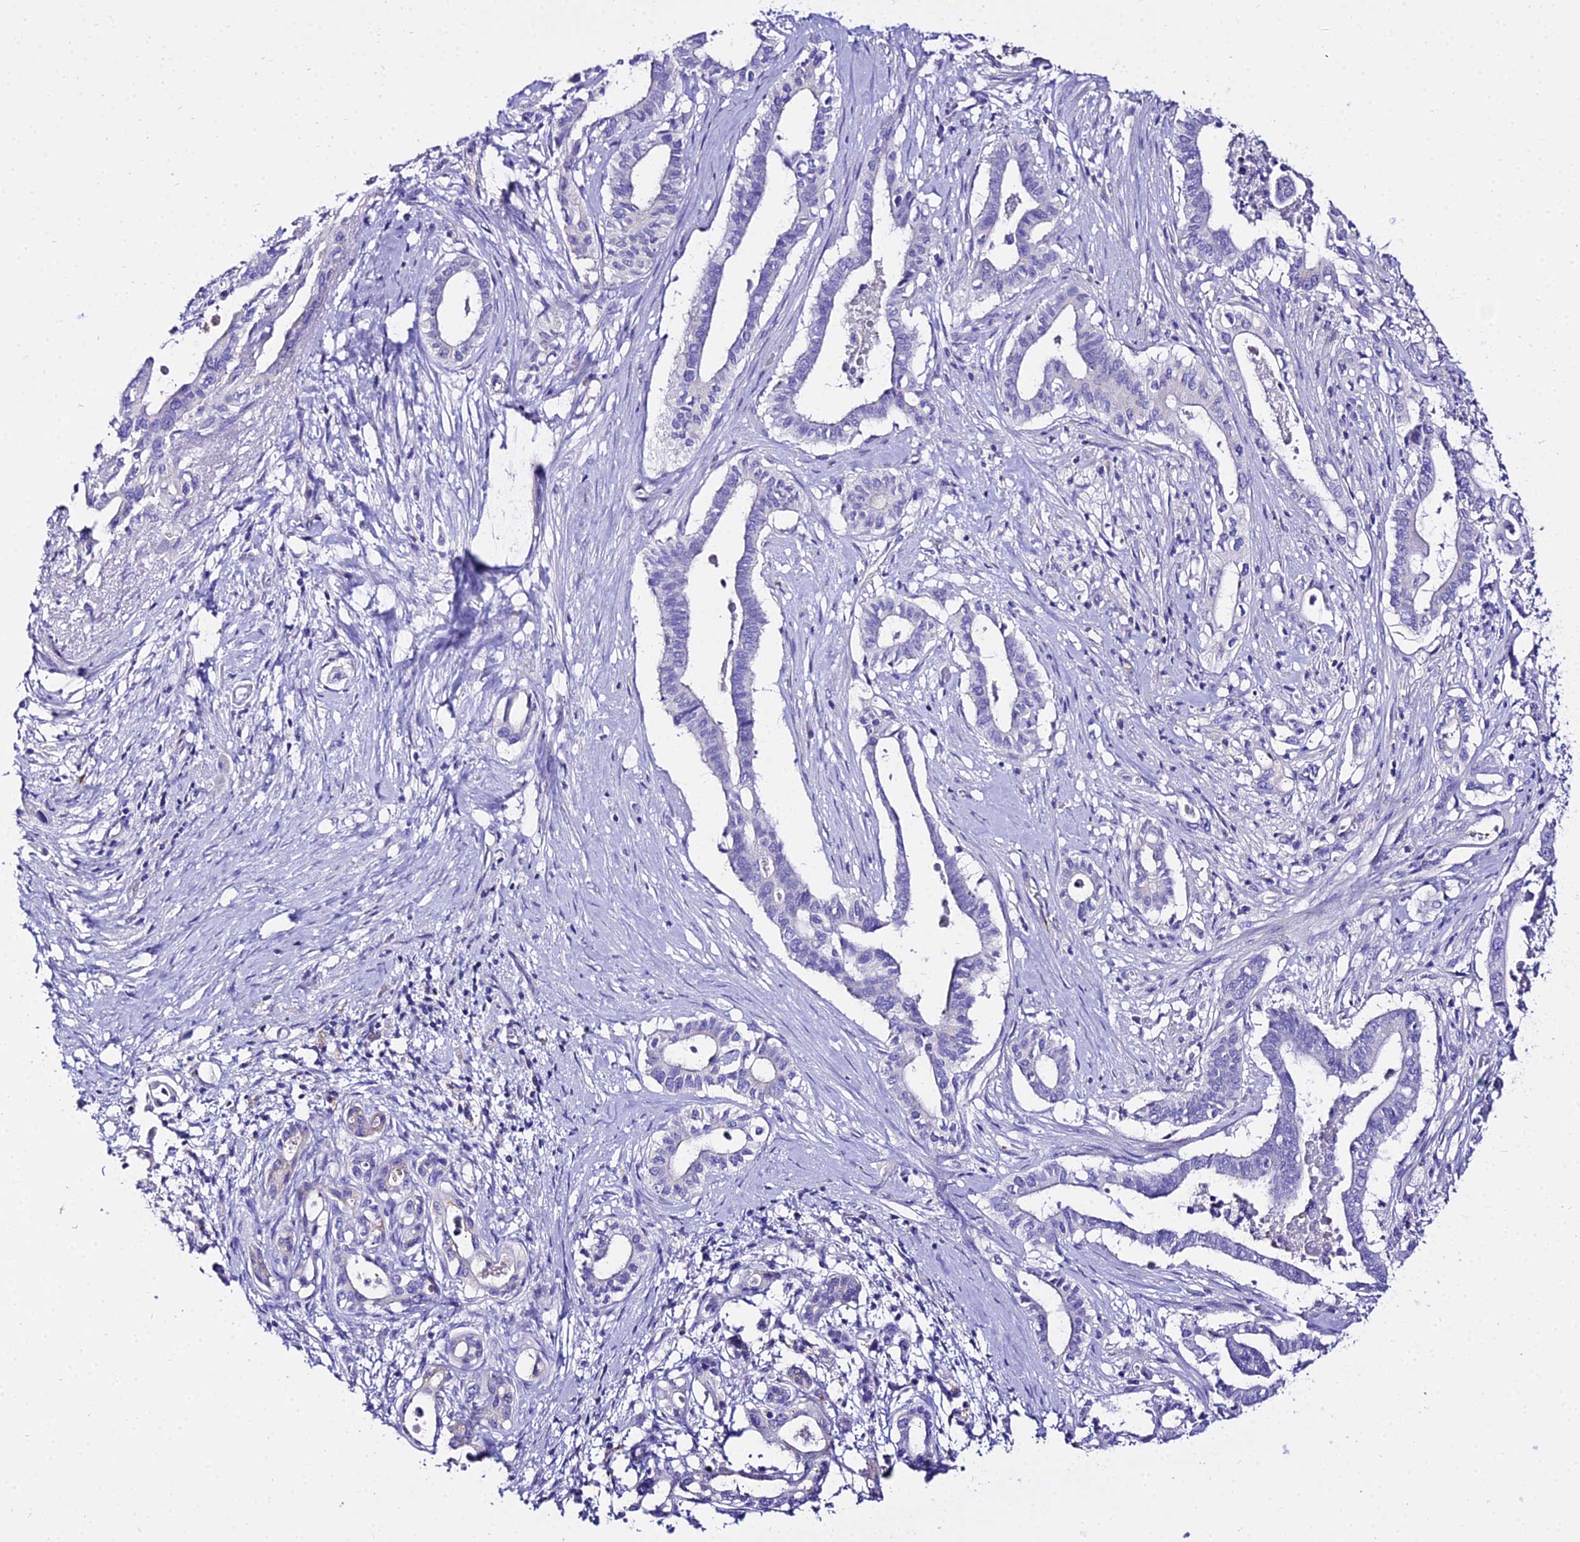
{"staining": {"intensity": "negative", "quantity": "none", "location": "none"}, "tissue": "pancreatic cancer", "cell_type": "Tumor cells", "image_type": "cancer", "snomed": [{"axis": "morphology", "description": "Adenocarcinoma, NOS"}, {"axis": "topography", "description": "Pancreas"}], "caption": "Tumor cells are negative for brown protein staining in adenocarcinoma (pancreatic).", "gene": "TUBA3D", "patient": {"sex": "female", "age": 77}}